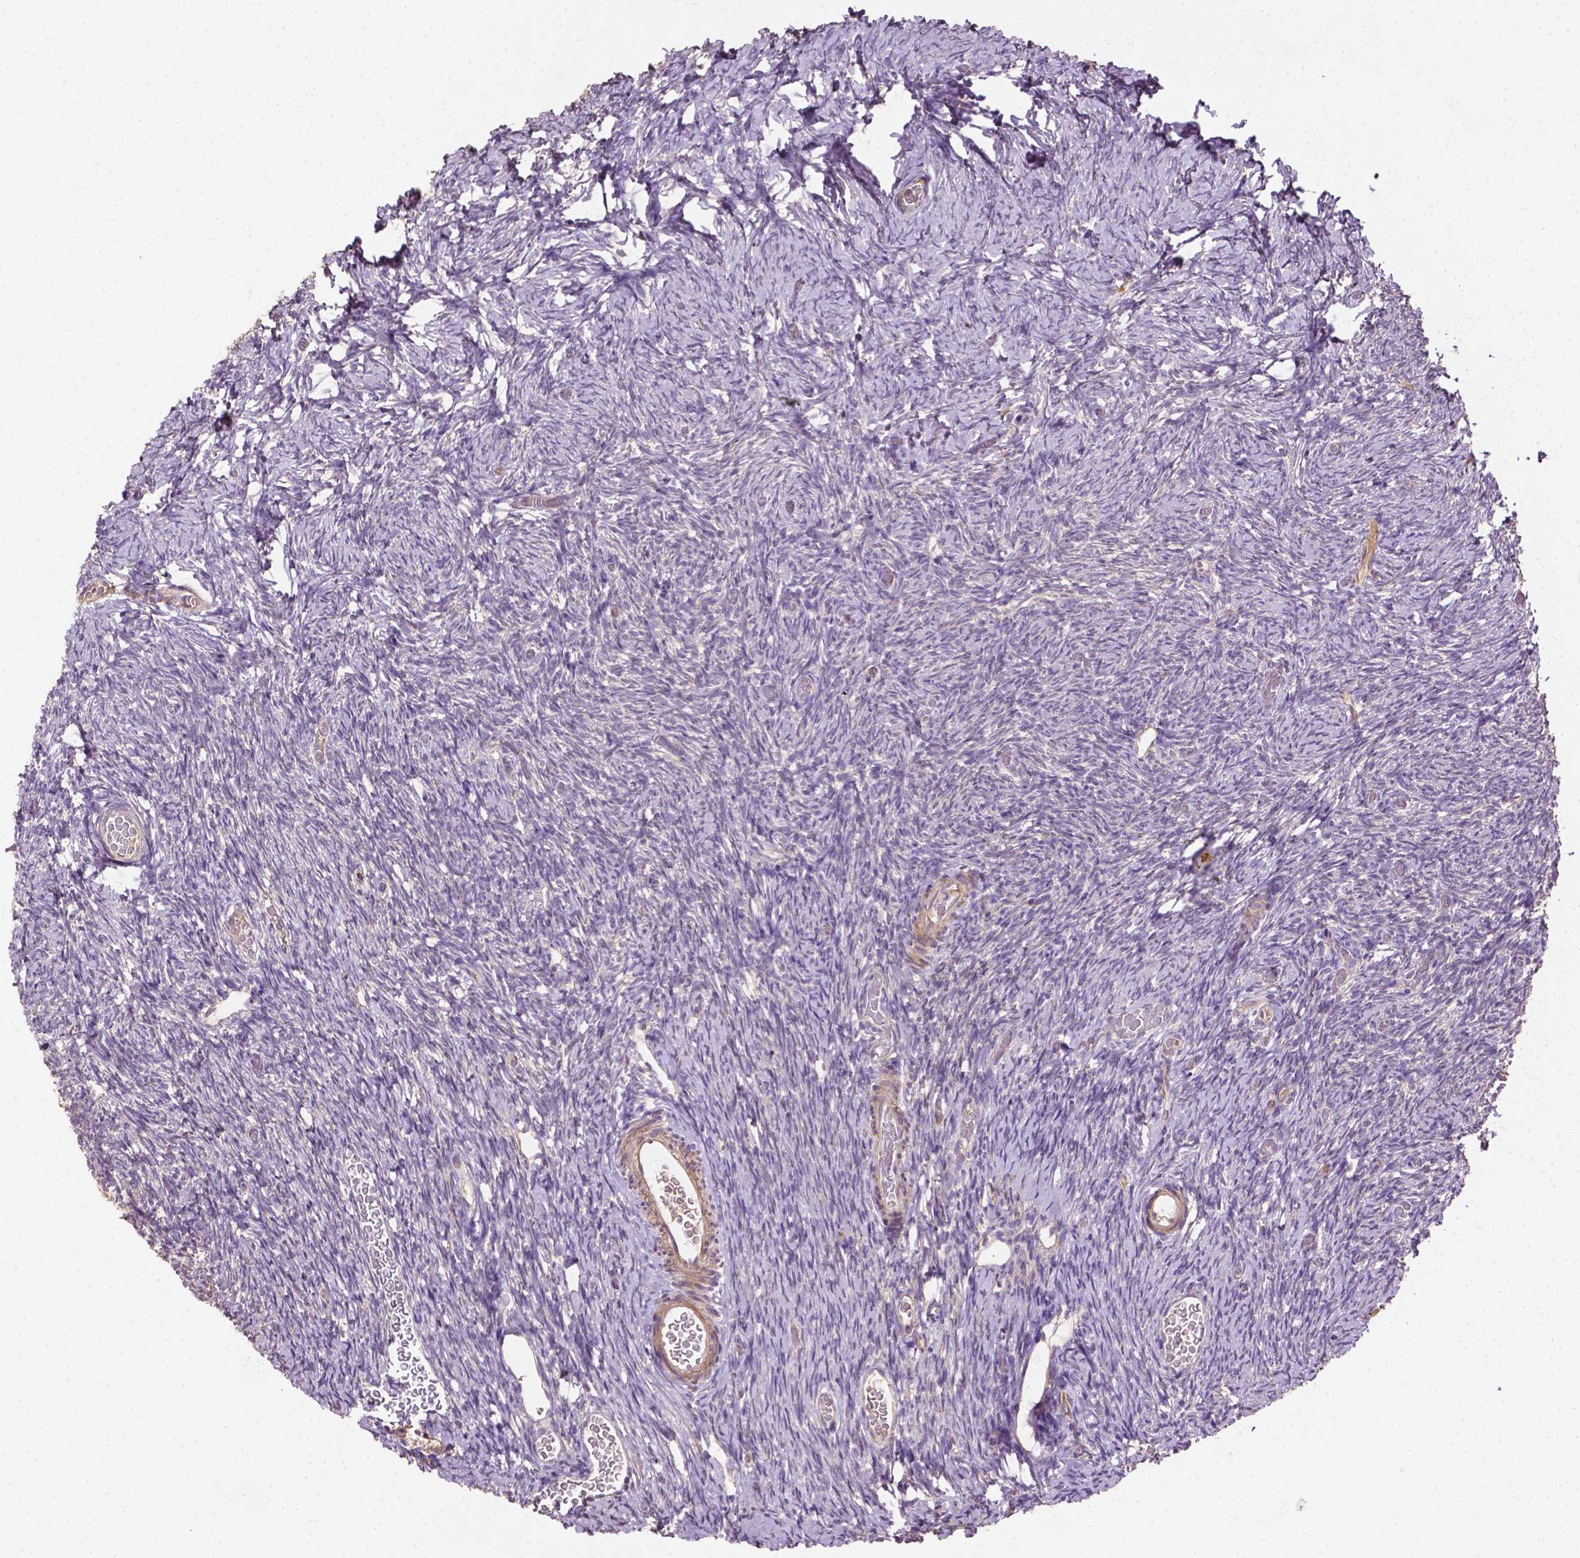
{"staining": {"intensity": "weak", "quantity": "25%-75%", "location": "cytoplasmic/membranous"}, "tissue": "ovary", "cell_type": "Follicle cells", "image_type": "normal", "snomed": [{"axis": "morphology", "description": "Normal tissue, NOS"}, {"axis": "topography", "description": "Ovary"}], "caption": "High-power microscopy captured an IHC micrograph of benign ovary, revealing weak cytoplasmic/membranous positivity in about 25%-75% of follicle cells.", "gene": "LRR1", "patient": {"sex": "female", "age": 39}}